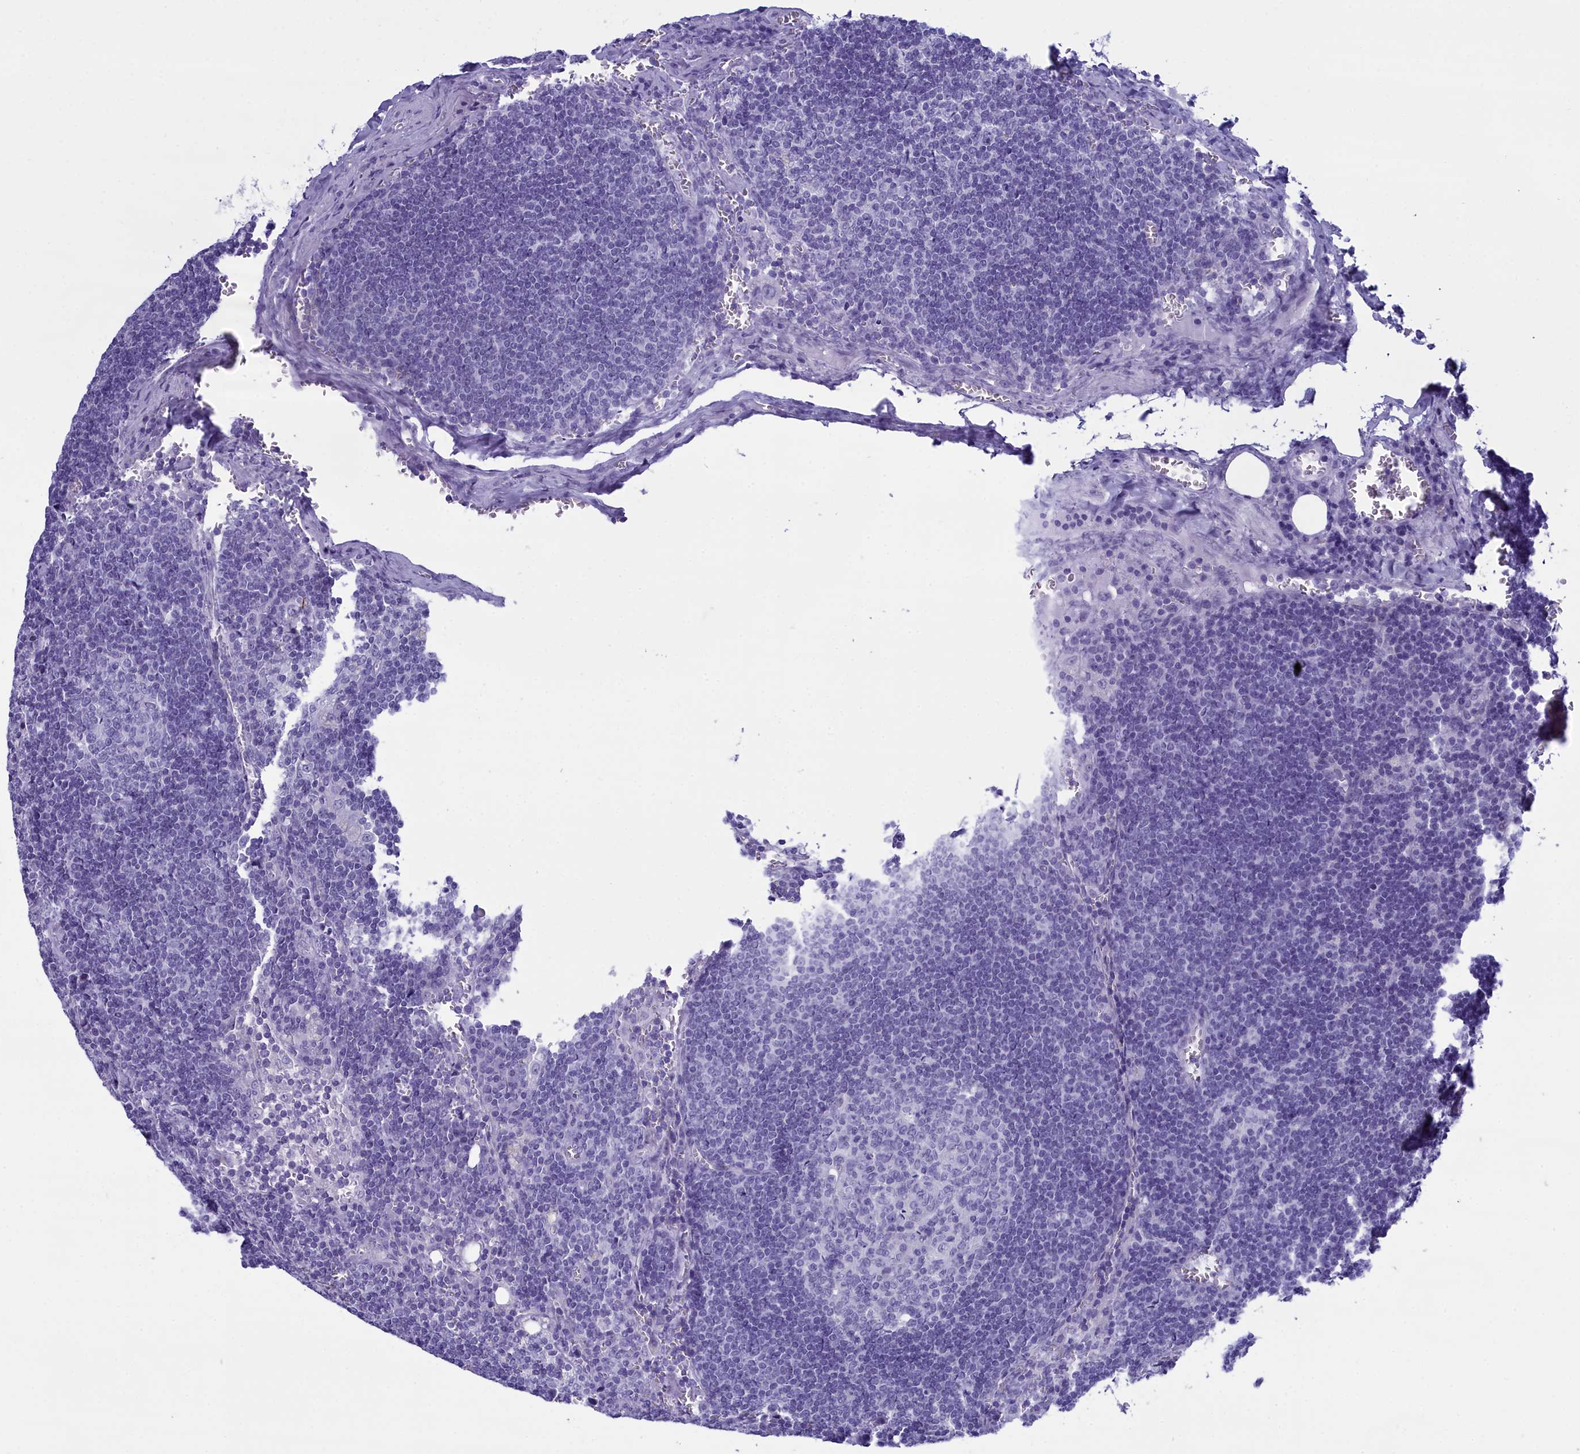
{"staining": {"intensity": "negative", "quantity": "none", "location": "none"}, "tissue": "lymph node", "cell_type": "Germinal center cells", "image_type": "normal", "snomed": [{"axis": "morphology", "description": "Normal tissue, NOS"}, {"axis": "topography", "description": "Lymph node"}], "caption": "High magnification brightfield microscopy of unremarkable lymph node stained with DAB (brown) and counterstained with hematoxylin (blue): germinal center cells show no significant positivity. (Brightfield microscopy of DAB (3,3'-diaminobenzidine) IHC at high magnification).", "gene": "MAP6", "patient": {"sex": "female", "age": 73}}